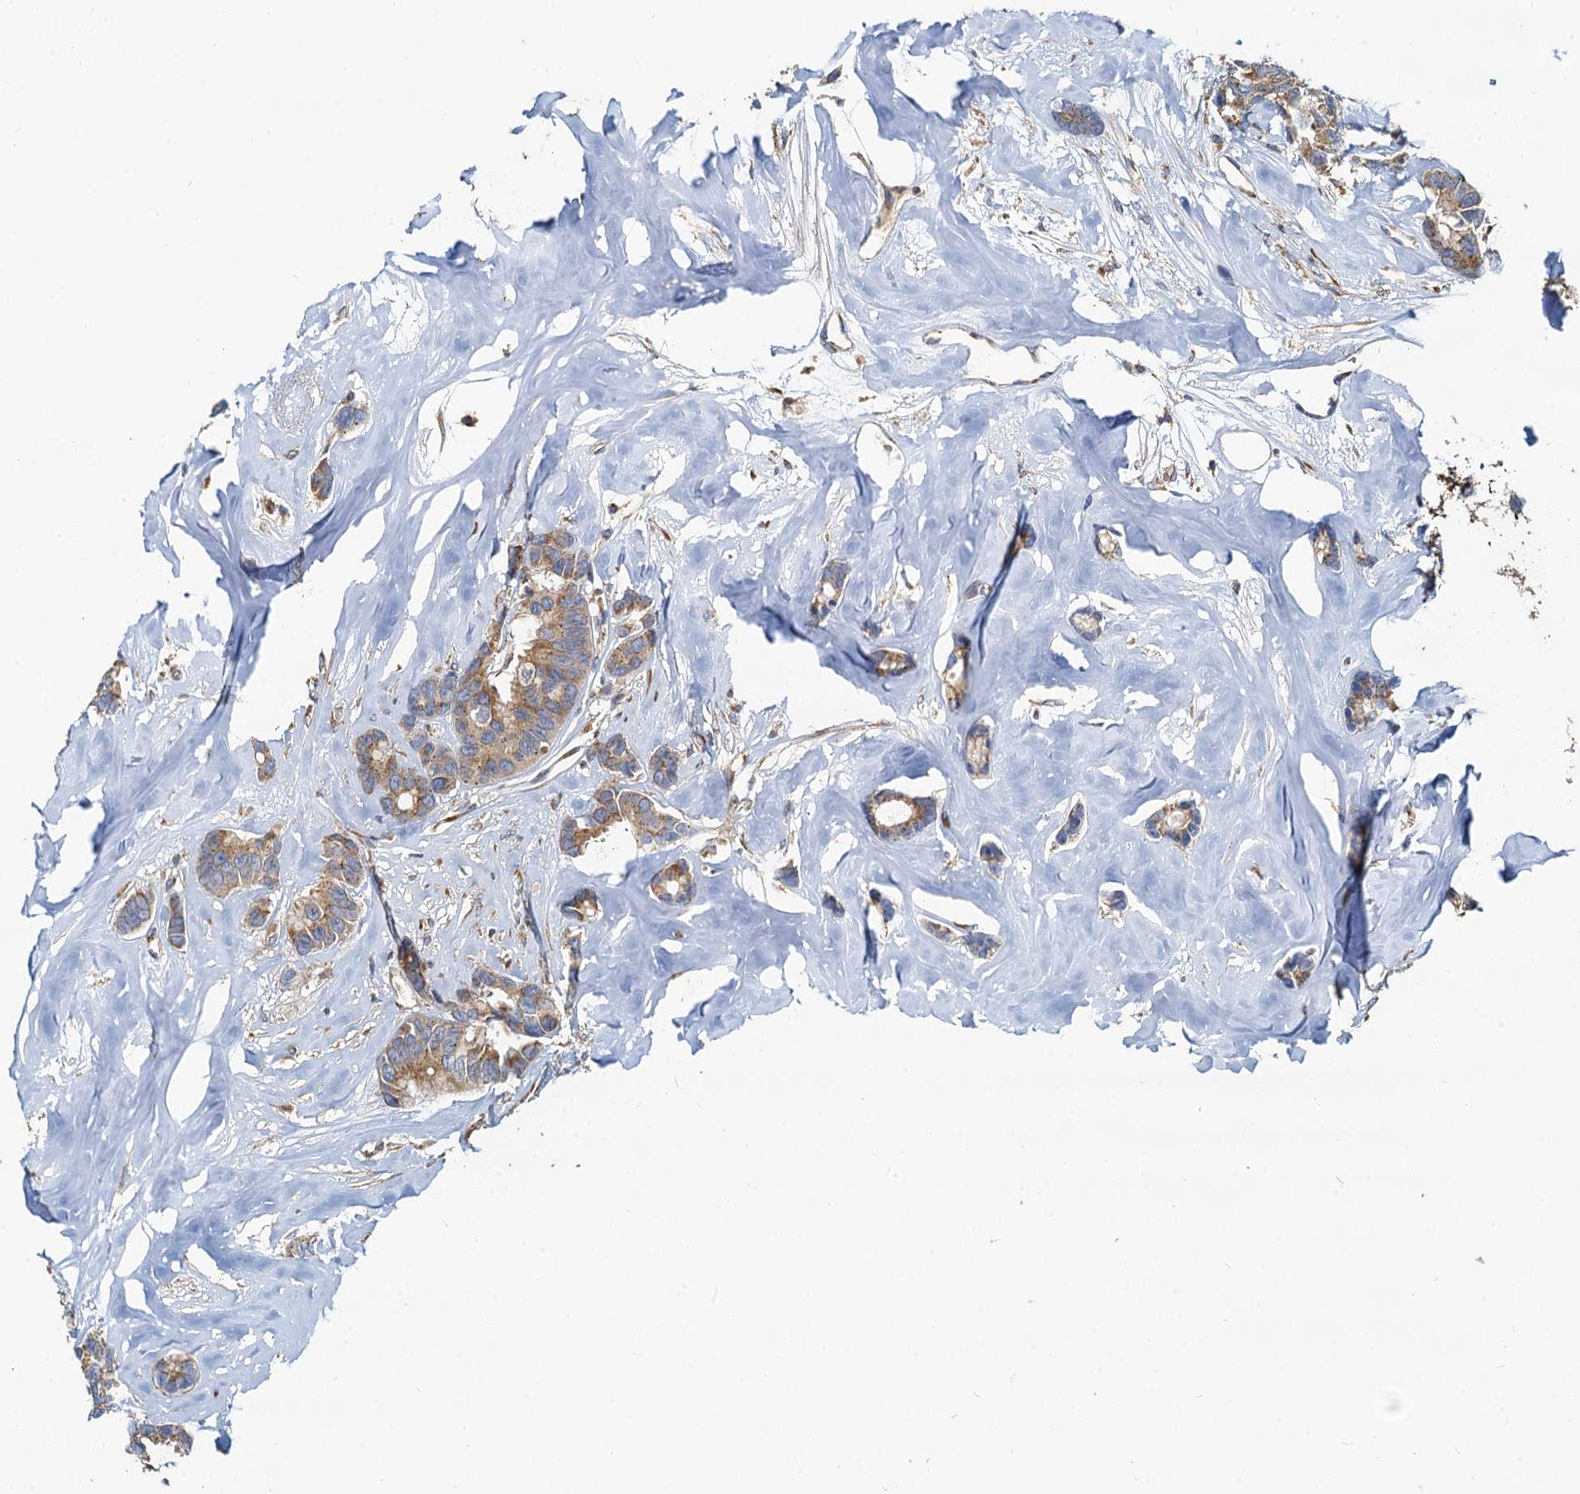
{"staining": {"intensity": "moderate", "quantity": "25%-75%", "location": "cytoplasmic/membranous"}, "tissue": "breast cancer", "cell_type": "Tumor cells", "image_type": "cancer", "snomed": [{"axis": "morphology", "description": "Duct carcinoma"}, {"axis": "topography", "description": "Breast"}], "caption": "IHC (DAB (3,3'-diaminobenzidine)) staining of breast cancer (invasive ductal carcinoma) reveals moderate cytoplasmic/membranous protein positivity in about 25%-75% of tumor cells. Using DAB (3,3'-diaminobenzidine) (brown) and hematoxylin (blue) stains, captured at high magnification using brightfield microscopy.", "gene": "NKAPD1", "patient": {"sex": "female", "age": 87}}